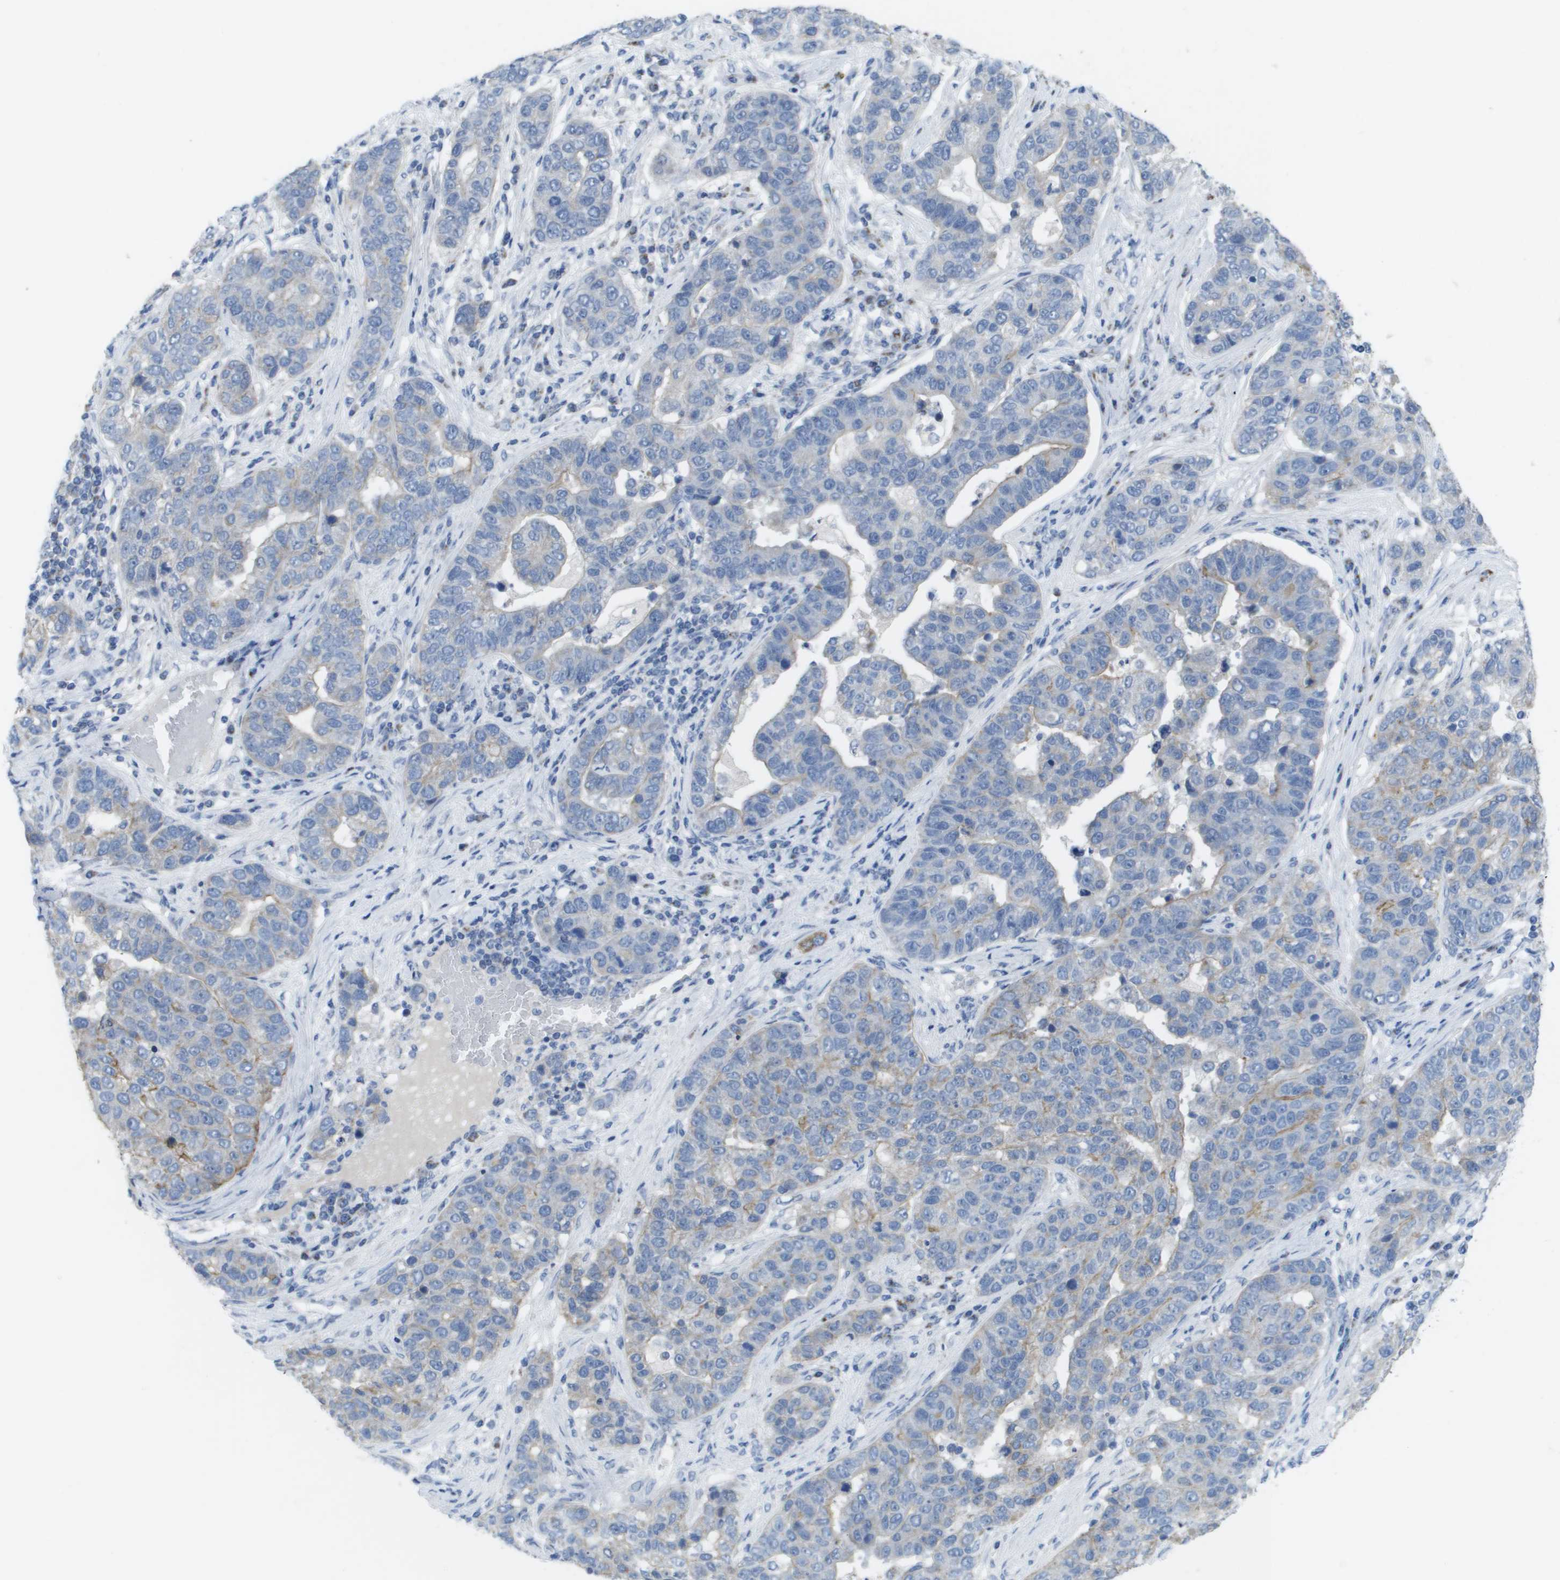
{"staining": {"intensity": "moderate", "quantity": "<25%", "location": "cytoplasmic/membranous"}, "tissue": "pancreatic cancer", "cell_type": "Tumor cells", "image_type": "cancer", "snomed": [{"axis": "morphology", "description": "Adenocarcinoma, NOS"}, {"axis": "topography", "description": "Pancreas"}], "caption": "Tumor cells demonstrate low levels of moderate cytoplasmic/membranous staining in approximately <25% of cells in human adenocarcinoma (pancreatic).", "gene": "TMEM223", "patient": {"sex": "female", "age": 61}}